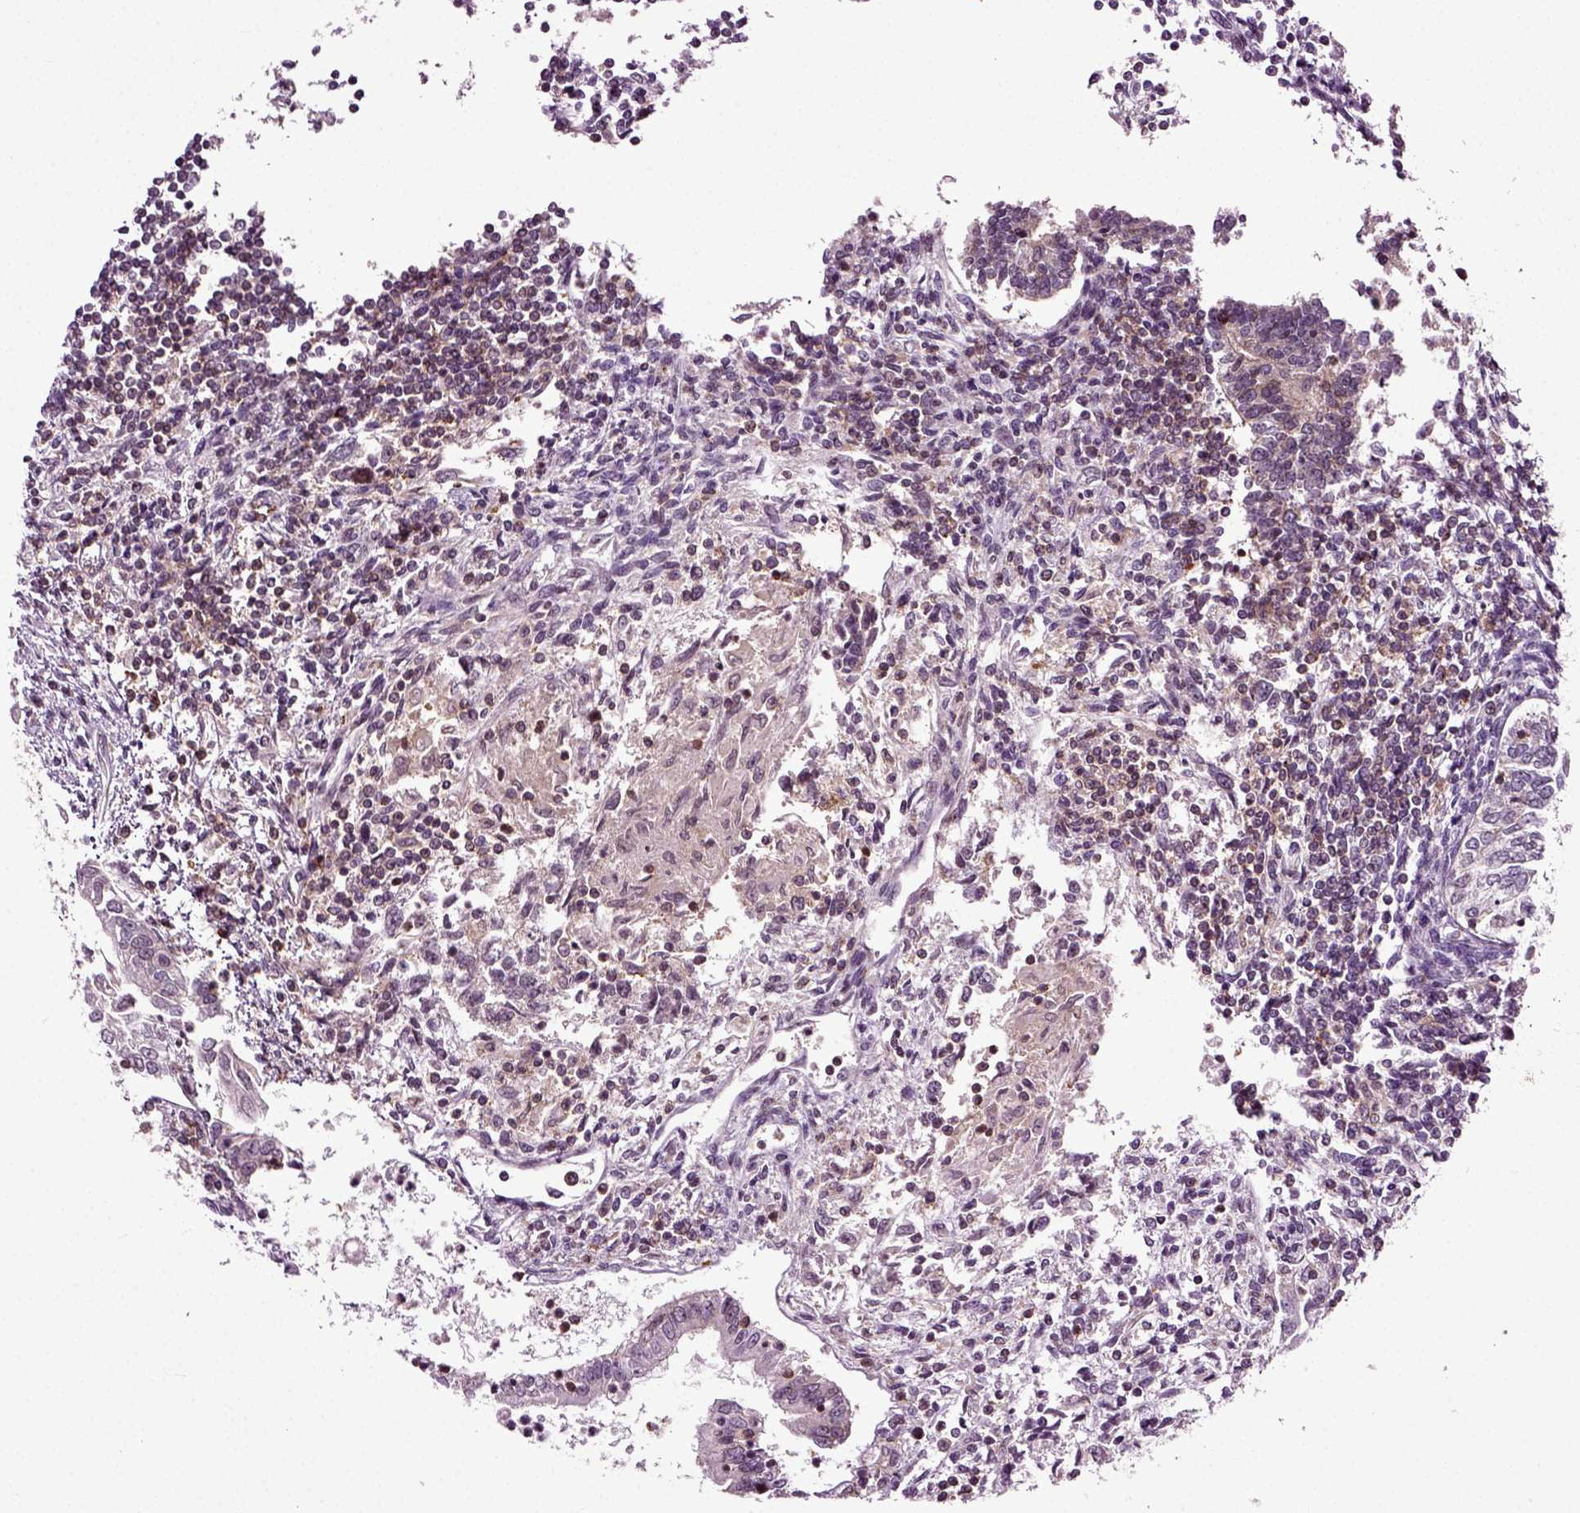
{"staining": {"intensity": "negative", "quantity": "none", "location": "none"}, "tissue": "testis cancer", "cell_type": "Tumor cells", "image_type": "cancer", "snomed": [{"axis": "morphology", "description": "Carcinoma, Embryonal, NOS"}, {"axis": "topography", "description": "Testis"}], "caption": "This is a histopathology image of immunohistochemistry staining of testis cancer, which shows no staining in tumor cells.", "gene": "KNSTRN", "patient": {"sex": "male", "age": 37}}